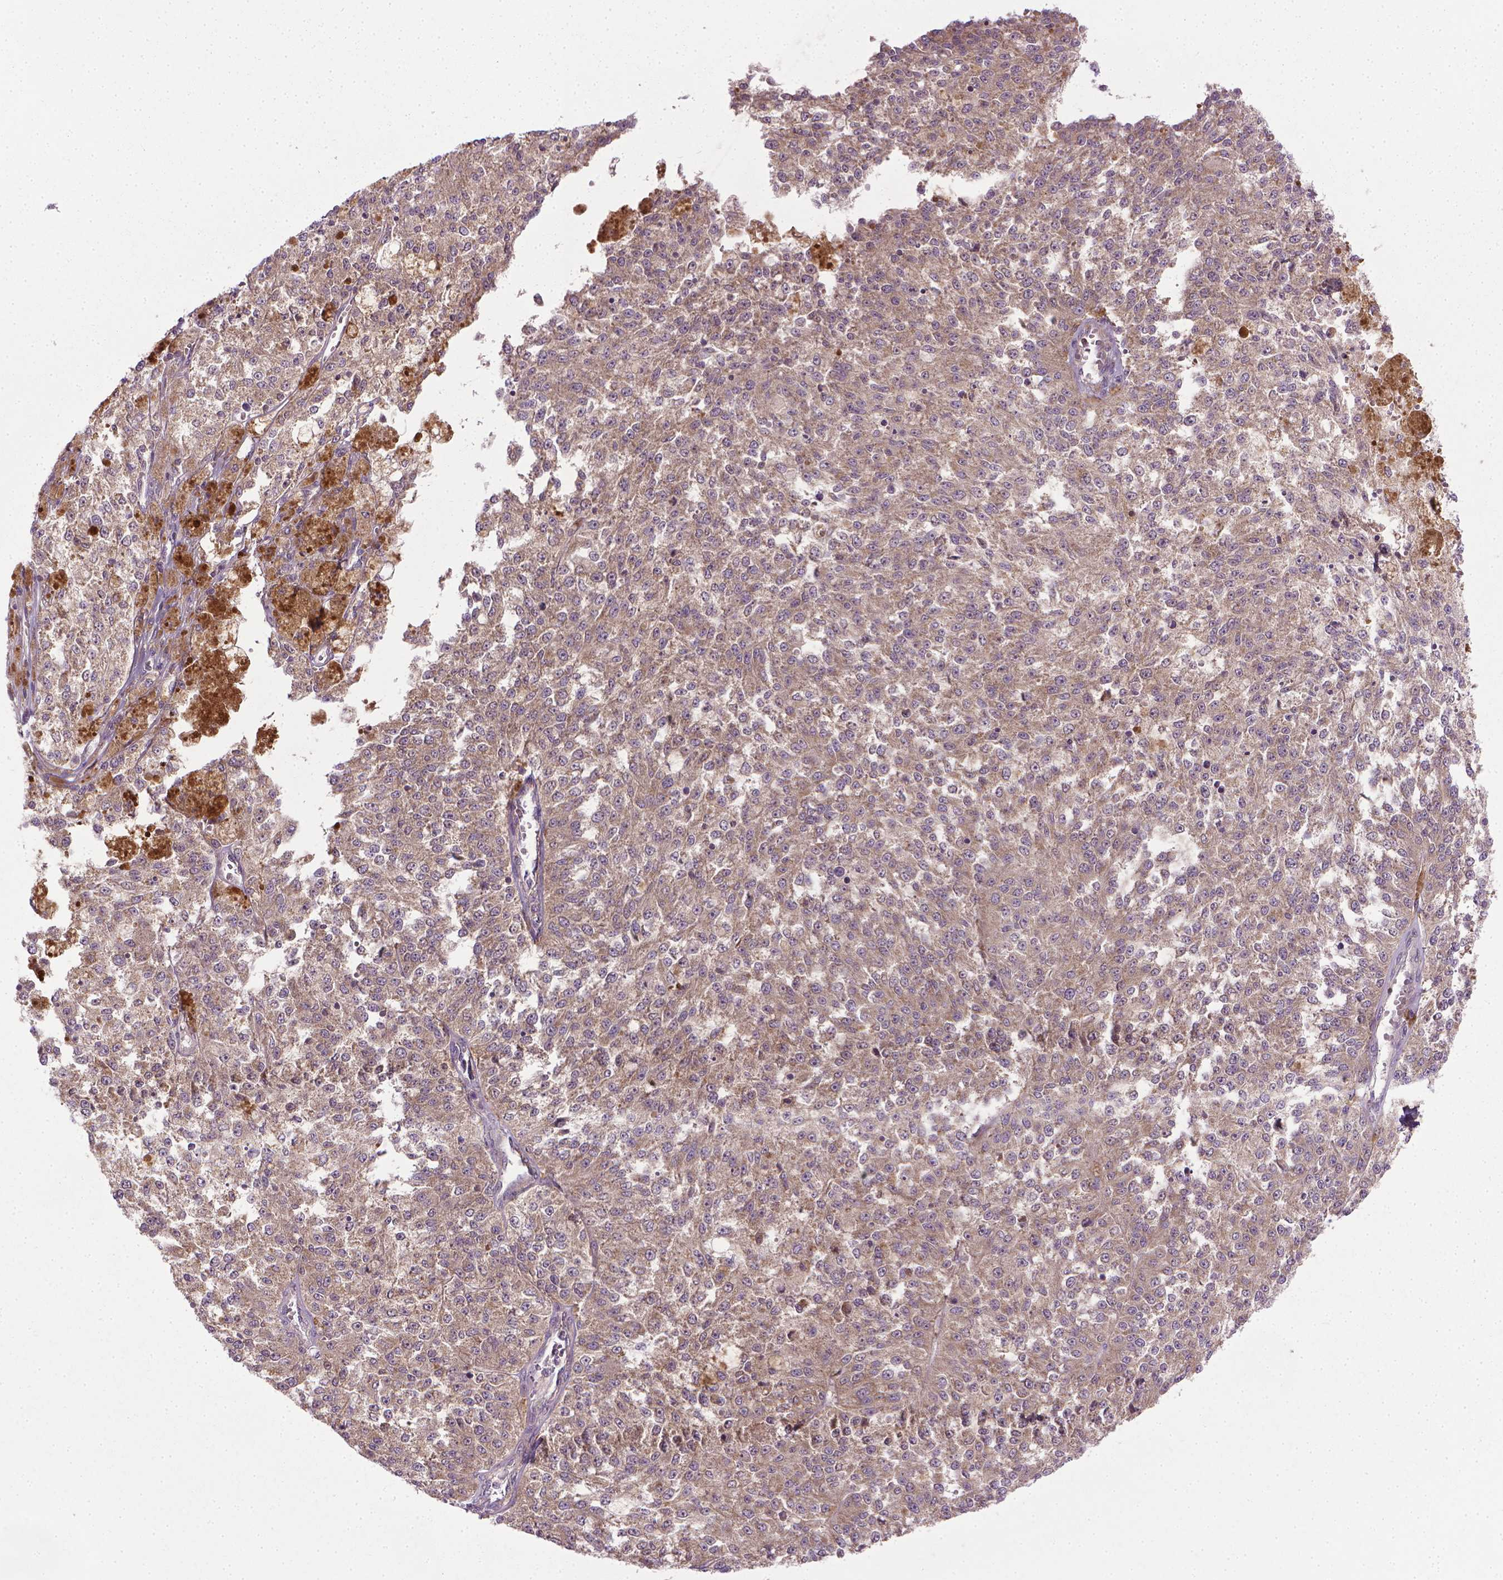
{"staining": {"intensity": "weak", "quantity": "25%-75%", "location": "cytoplasmic/membranous"}, "tissue": "melanoma", "cell_type": "Tumor cells", "image_type": "cancer", "snomed": [{"axis": "morphology", "description": "Malignant melanoma, Metastatic site"}, {"axis": "topography", "description": "Lymph node"}], "caption": "Weak cytoplasmic/membranous protein staining is appreciated in approximately 25%-75% of tumor cells in melanoma.", "gene": "PRAG1", "patient": {"sex": "female", "age": 64}}